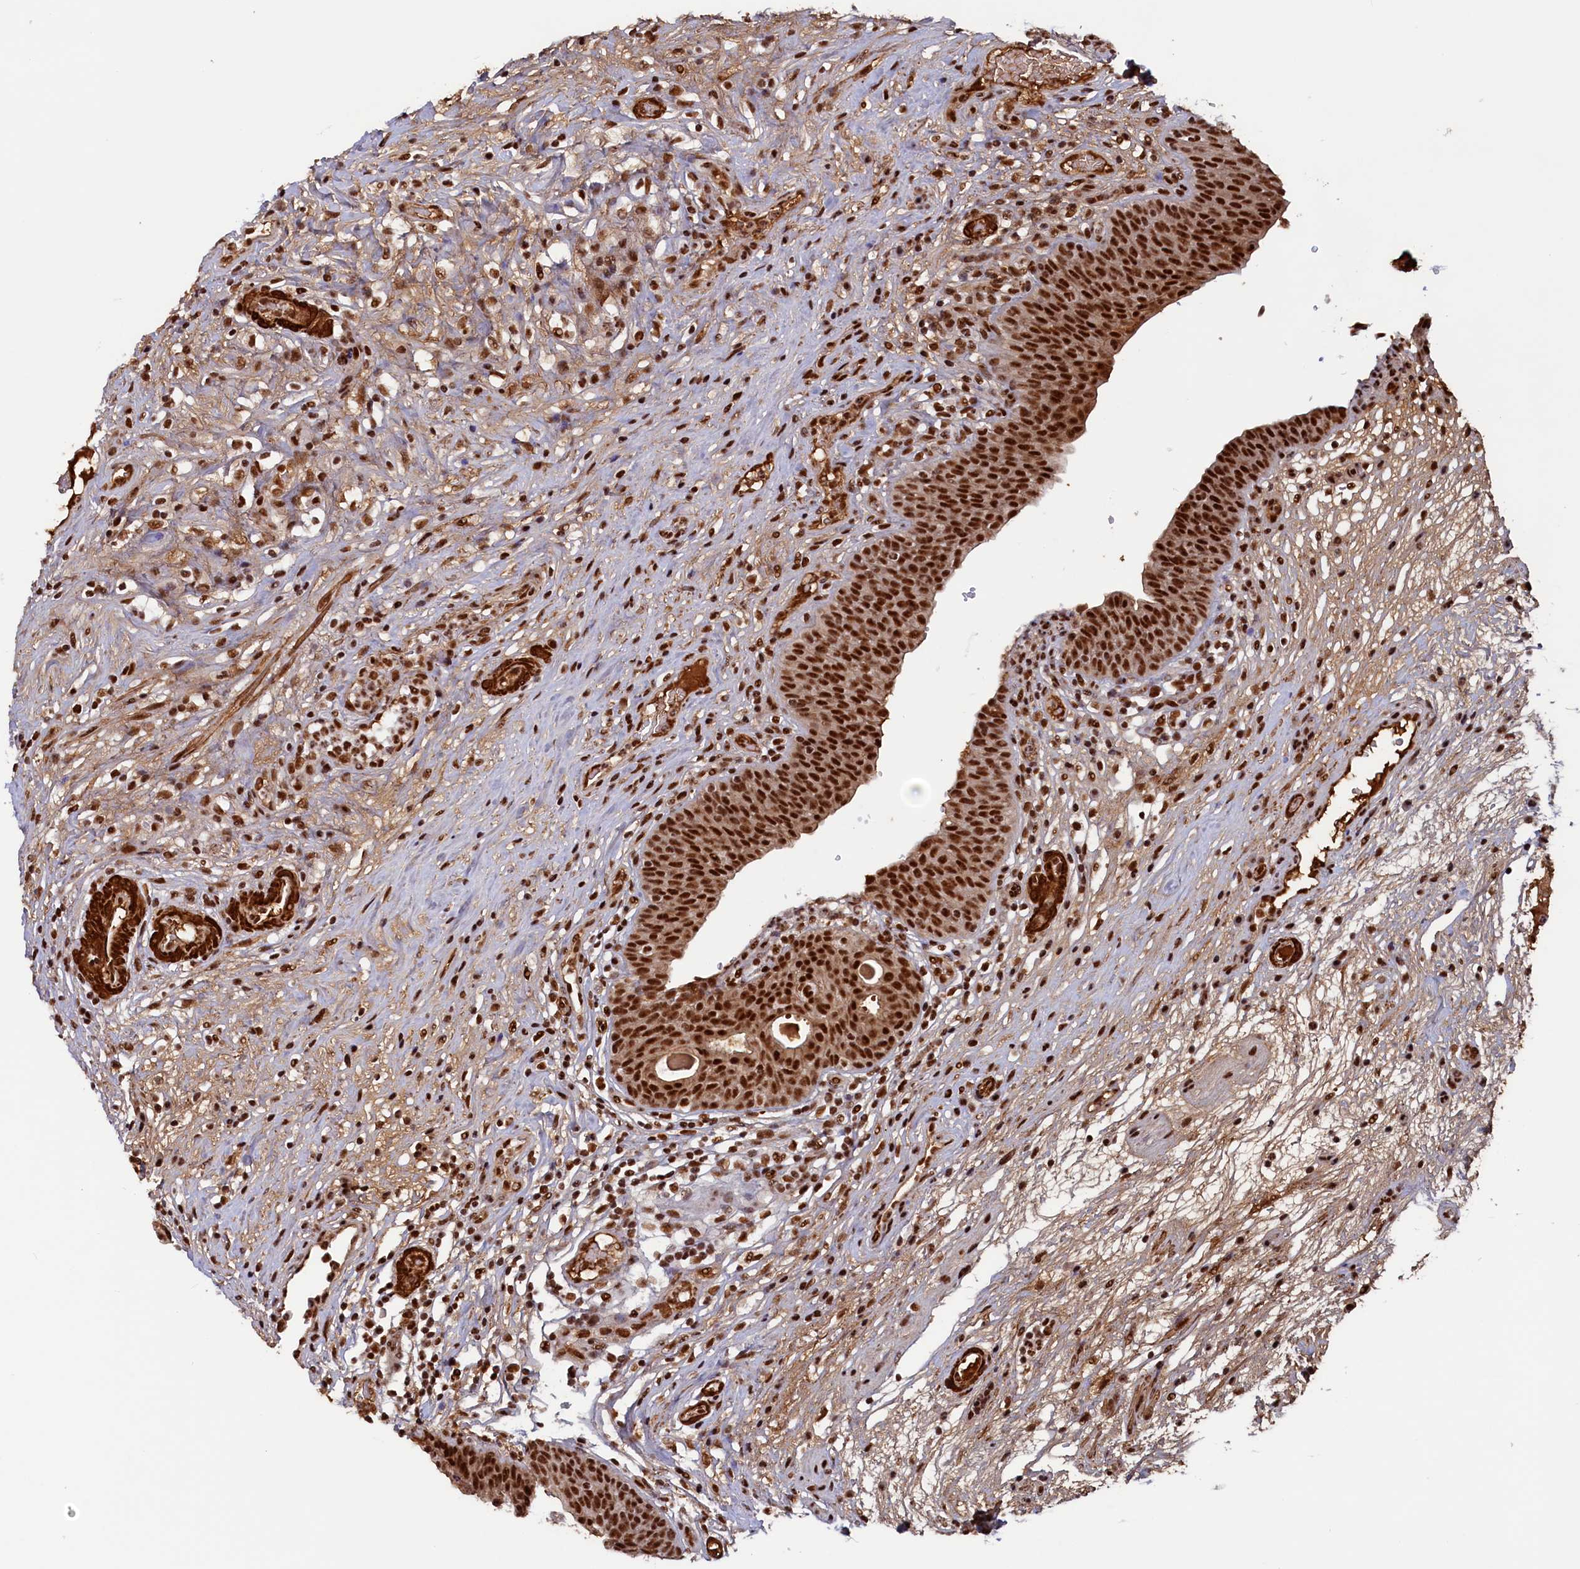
{"staining": {"intensity": "strong", "quantity": ">75%", "location": "nuclear"}, "tissue": "urinary bladder", "cell_type": "Urothelial cells", "image_type": "normal", "snomed": [{"axis": "morphology", "description": "Normal tissue, NOS"}, {"axis": "topography", "description": "Urinary bladder"}], "caption": "Immunohistochemistry micrograph of unremarkable human urinary bladder stained for a protein (brown), which demonstrates high levels of strong nuclear expression in about >75% of urothelial cells.", "gene": "ZC3H18", "patient": {"sex": "male", "age": 71}}